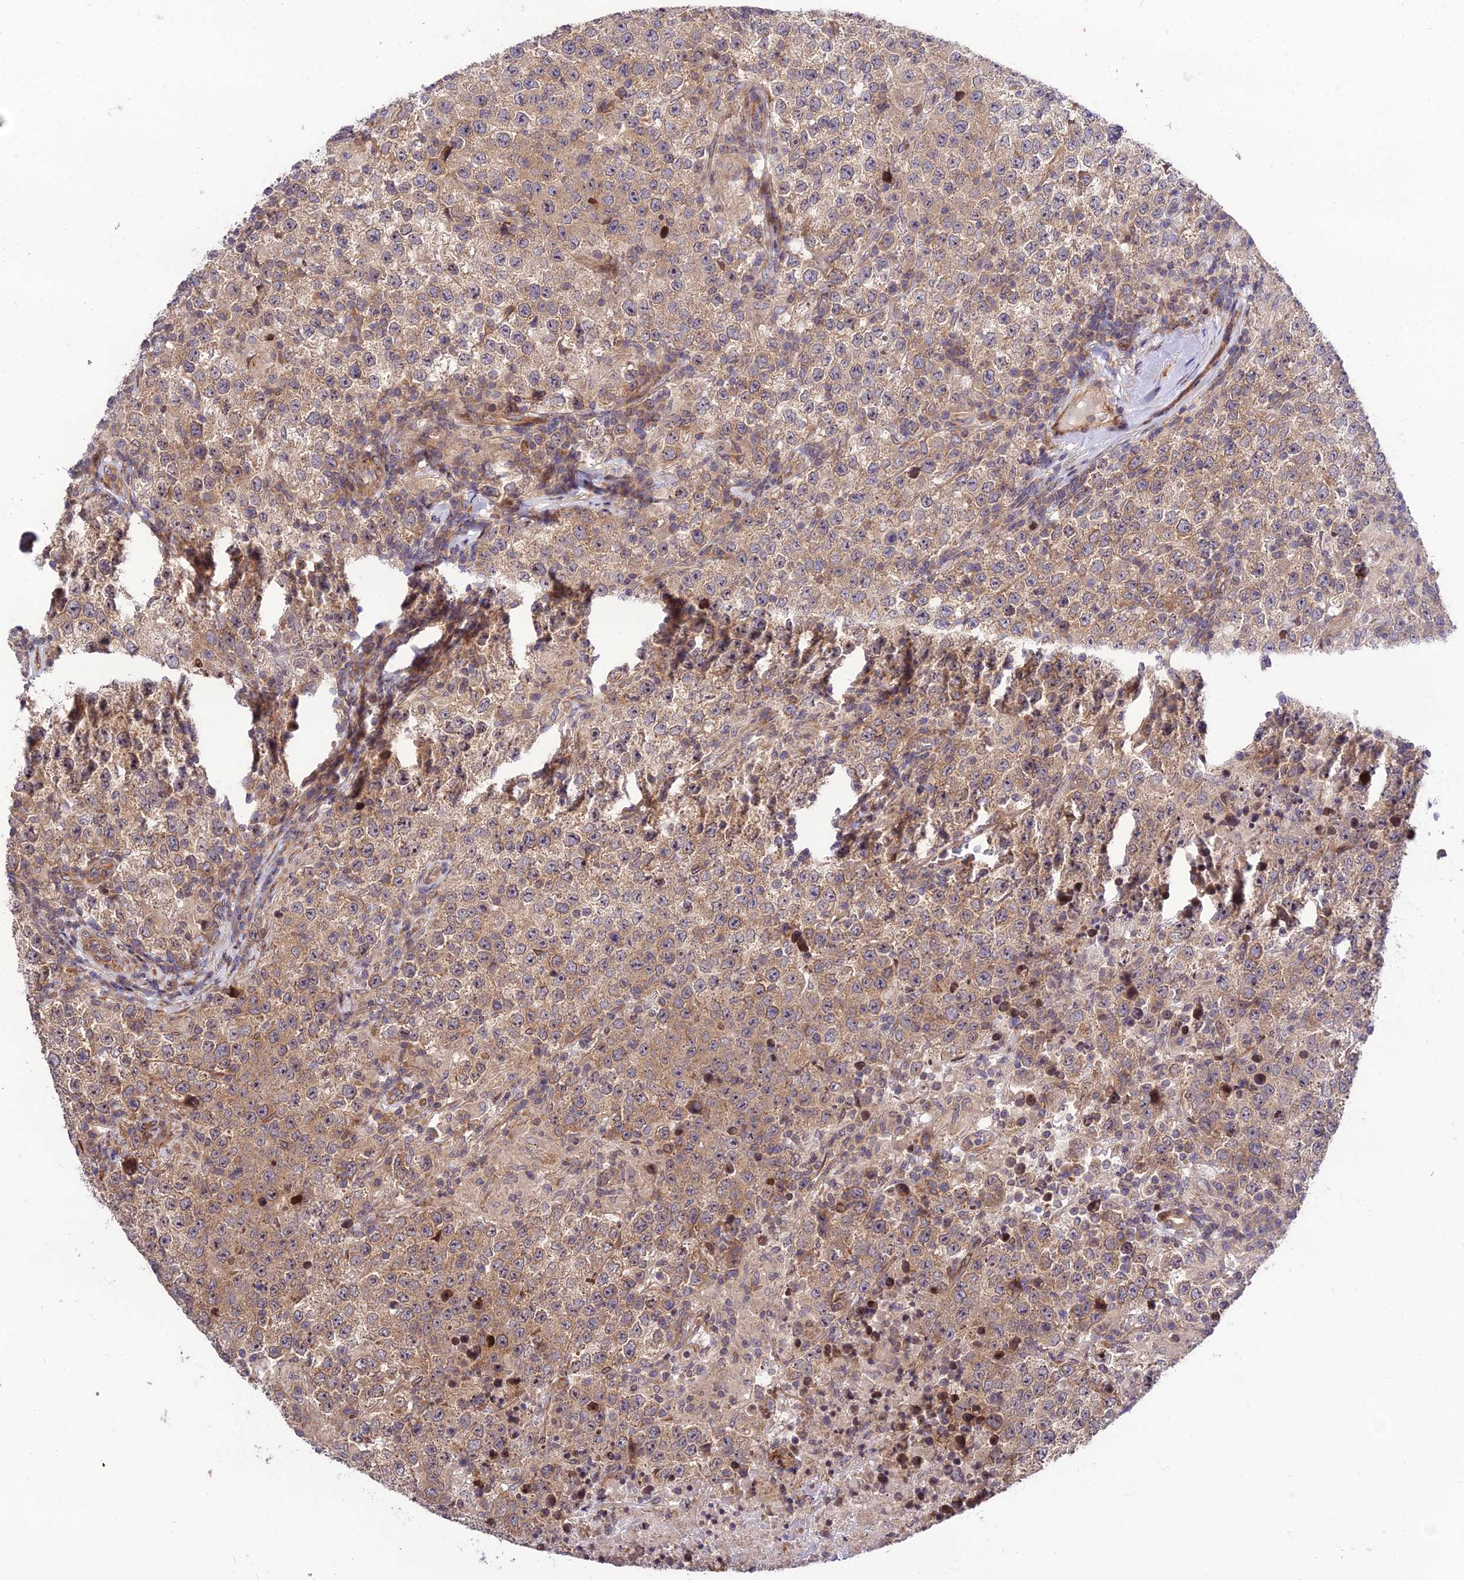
{"staining": {"intensity": "weak", "quantity": ">75%", "location": "cytoplasmic/membranous"}, "tissue": "testis cancer", "cell_type": "Tumor cells", "image_type": "cancer", "snomed": [{"axis": "morphology", "description": "Seminoma, NOS"}, {"axis": "morphology", "description": "Carcinoma, Embryonal, NOS"}, {"axis": "topography", "description": "Testis"}], "caption": "Embryonal carcinoma (testis) stained for a protein shows weak cytoplasmic/membranous positivity in tumor cells. (IHC, brightfield microscopy, high magnification).", "gene": "SMG6", "patient": {"sex": "male", "age": 41}}